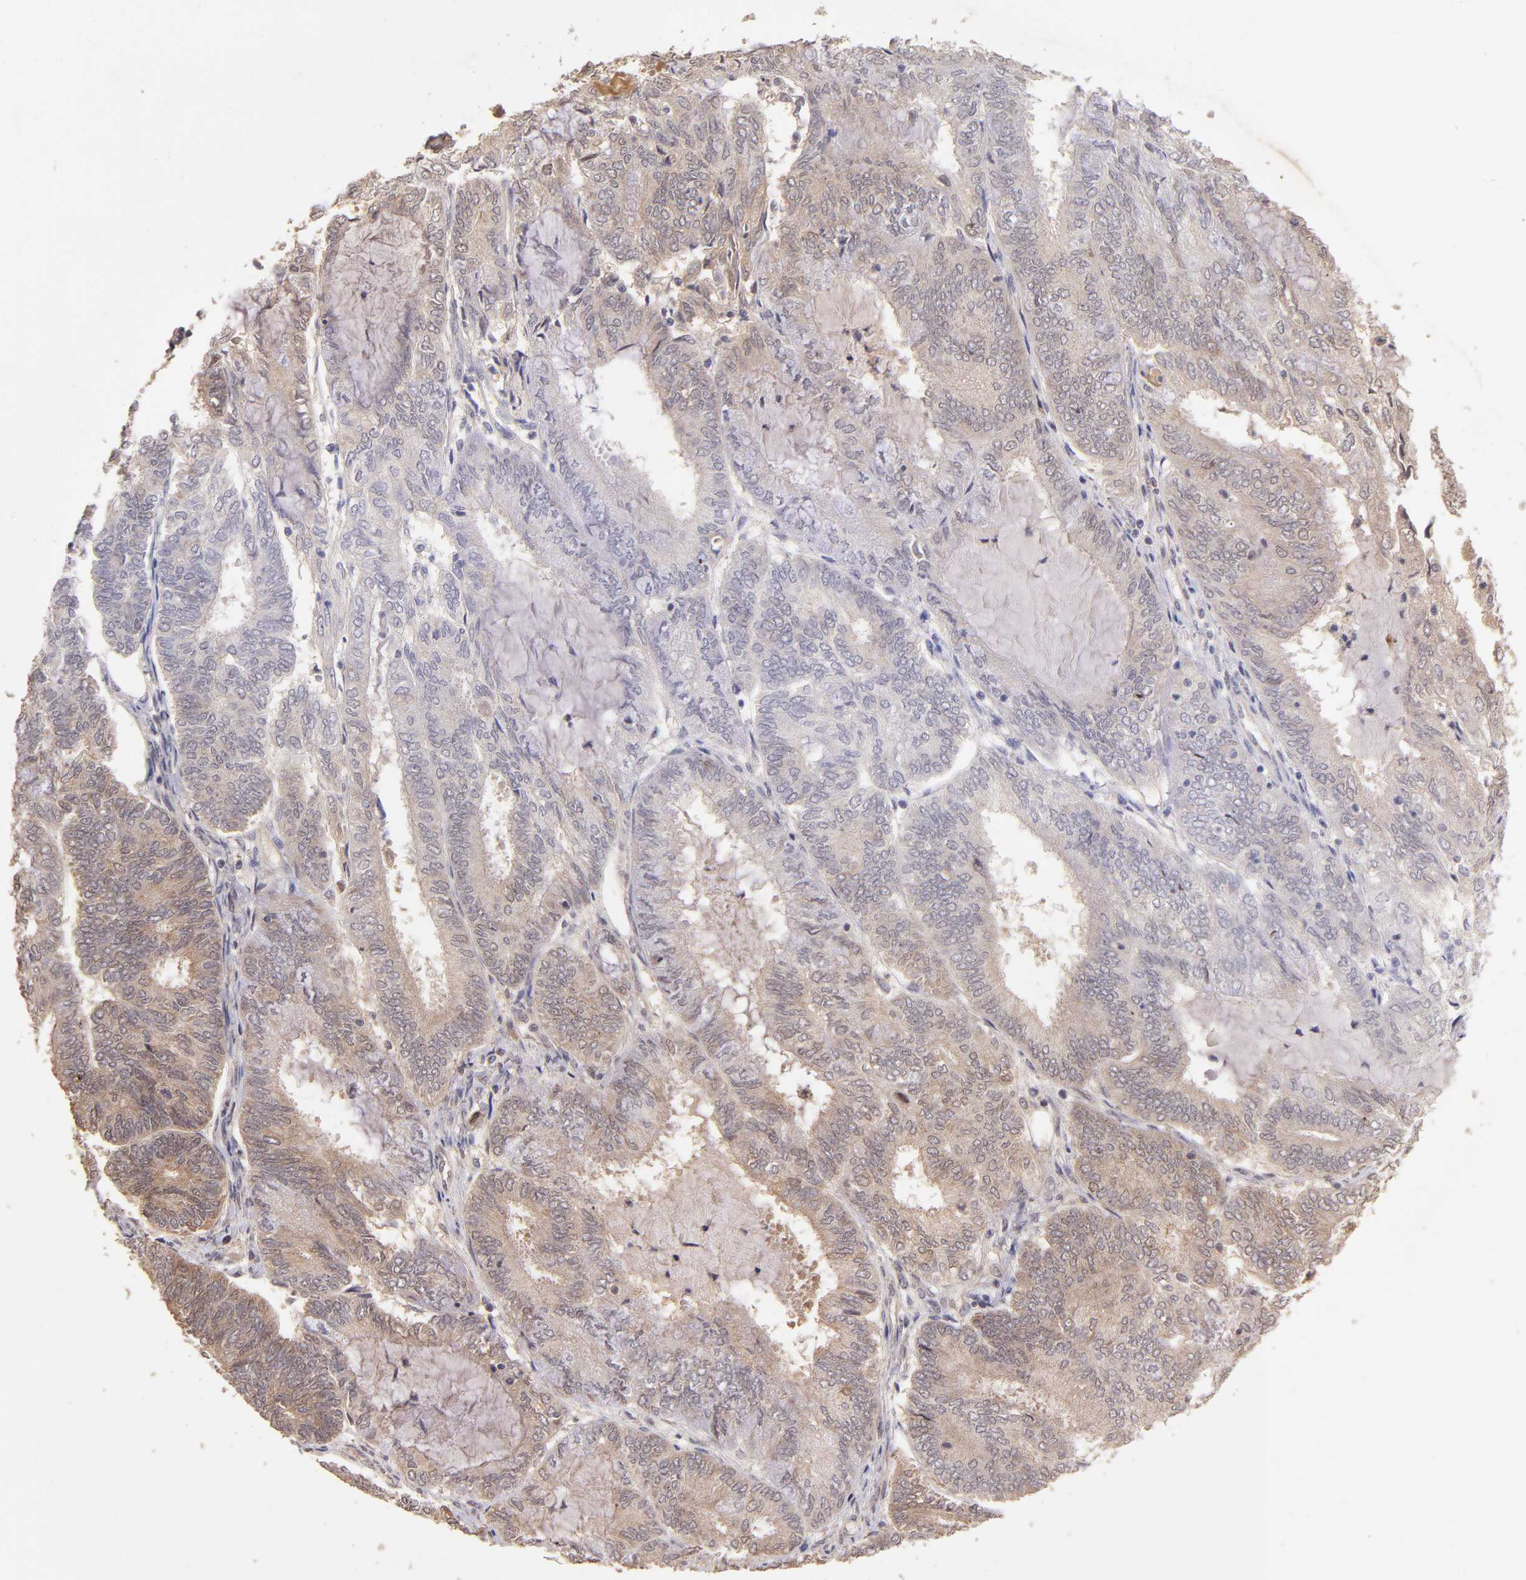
{"staining": {"intensity": "weak", "quantity": "25%-75%", "location": "cytoplasmic/membranous"}, "tissue": "endometrial cancer", "cell_type": "Tumor cells", "image_type": "cancer", "snomed": [{"axis": "morphology", "description": "Adenocarcinoma, NOS"}, {"axis": "topography", "description": "Endometrium"}], "caption": "Endometrial cancer stained for a protein (brown) displays weak cytoplasmic/membranous positive expression in about 25%-75% of tumor cells.", "gene": "RNASEL", "patient": {"sex": "female", "age": 59}}